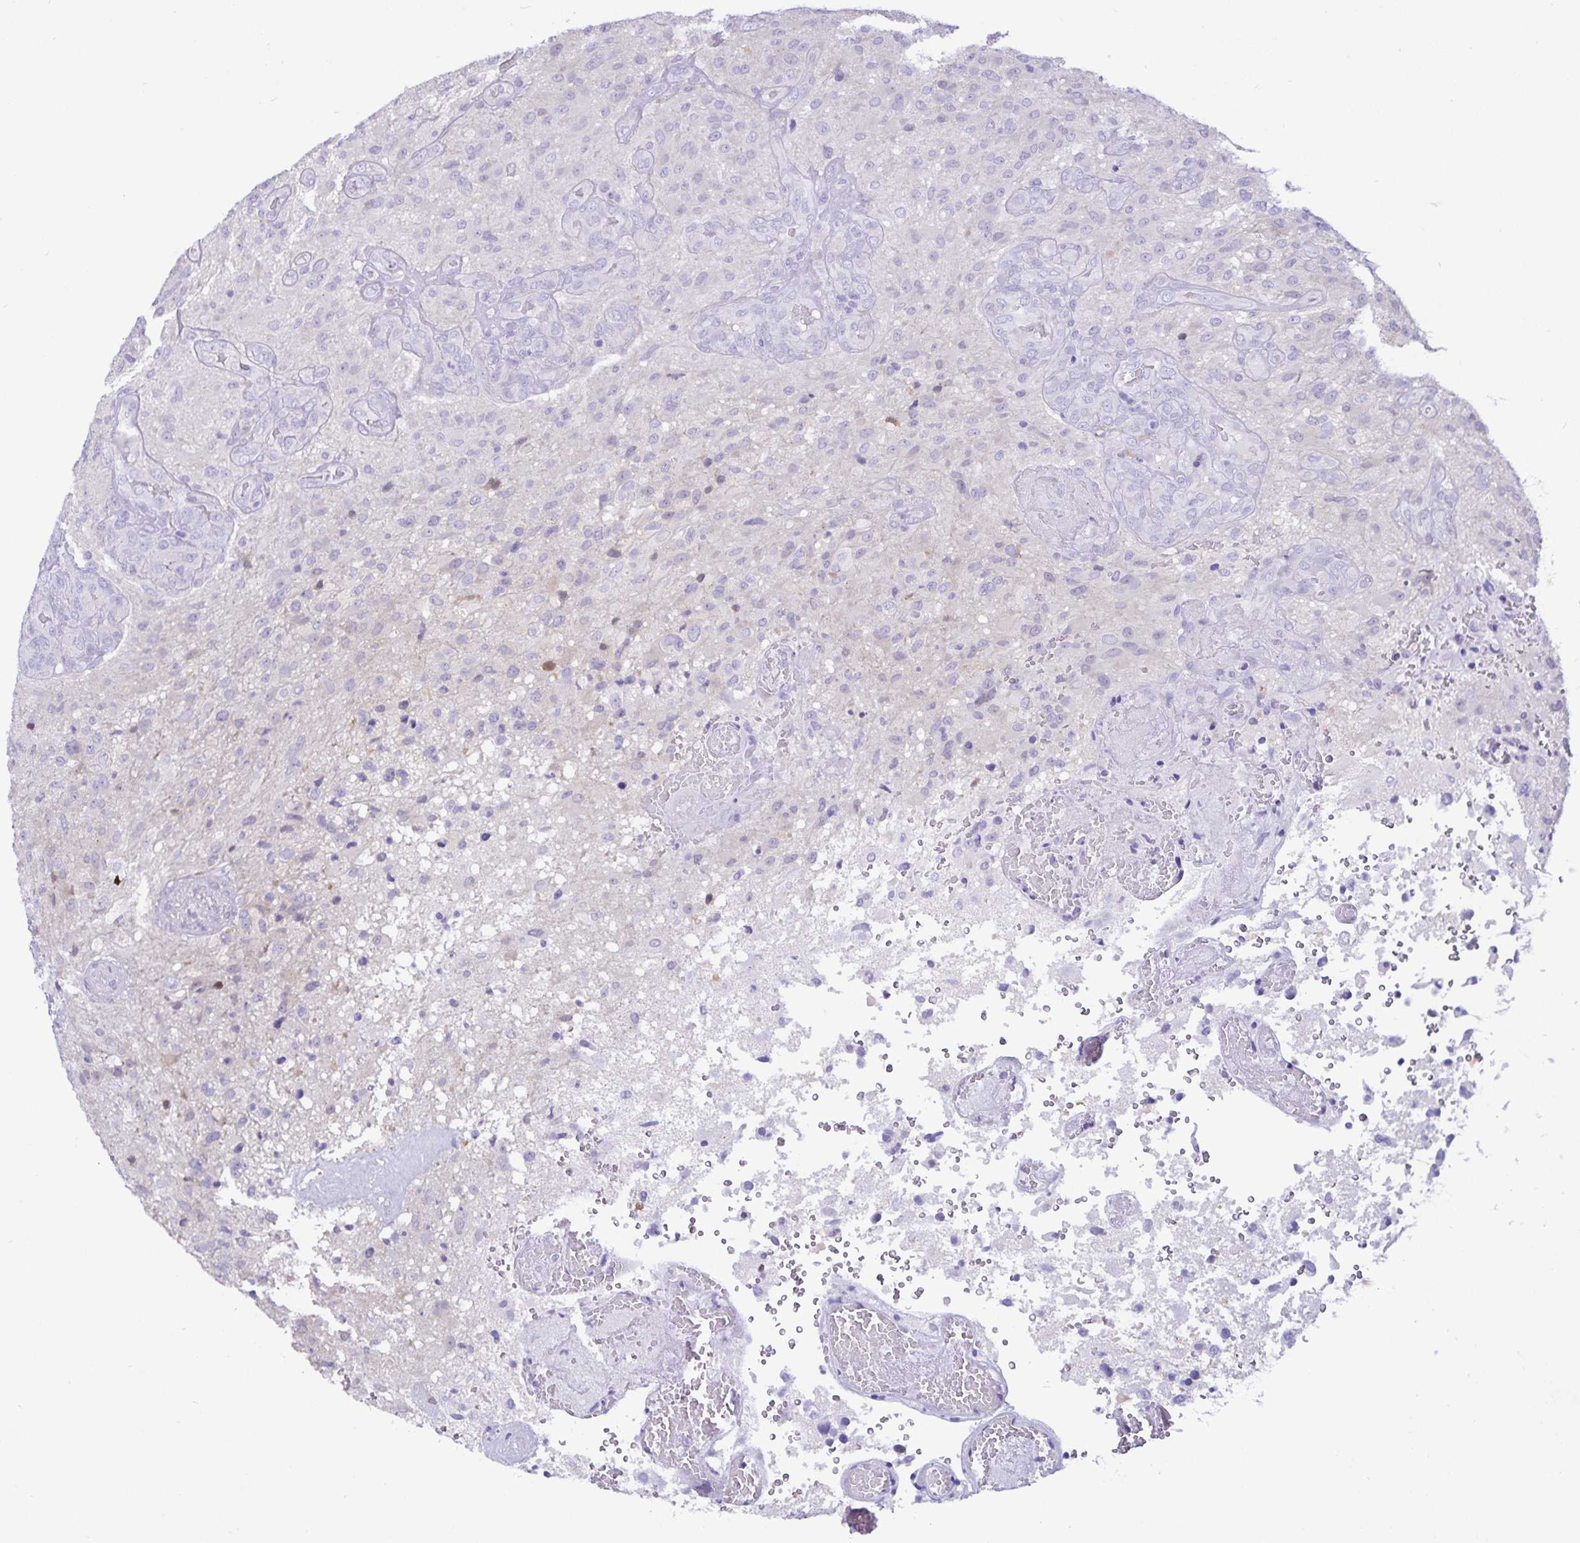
{"staining": {"intensity": "negative", "quantity": "none", "location": "none"}, "tissue": "glioma", "cell_type": "Tumor cells", "image_type": "cancer", "snomed": [{"axis": "morphology", "description": "Glioma, malignant, High grade"}, {"axis": "topography", "description": "Brain"}], "caption": "Immunohistochemical staining of human glioma displays no significant staining in tumor cells.", "gene": "MON2", "patient": {"sex": "male", "age": 53}}